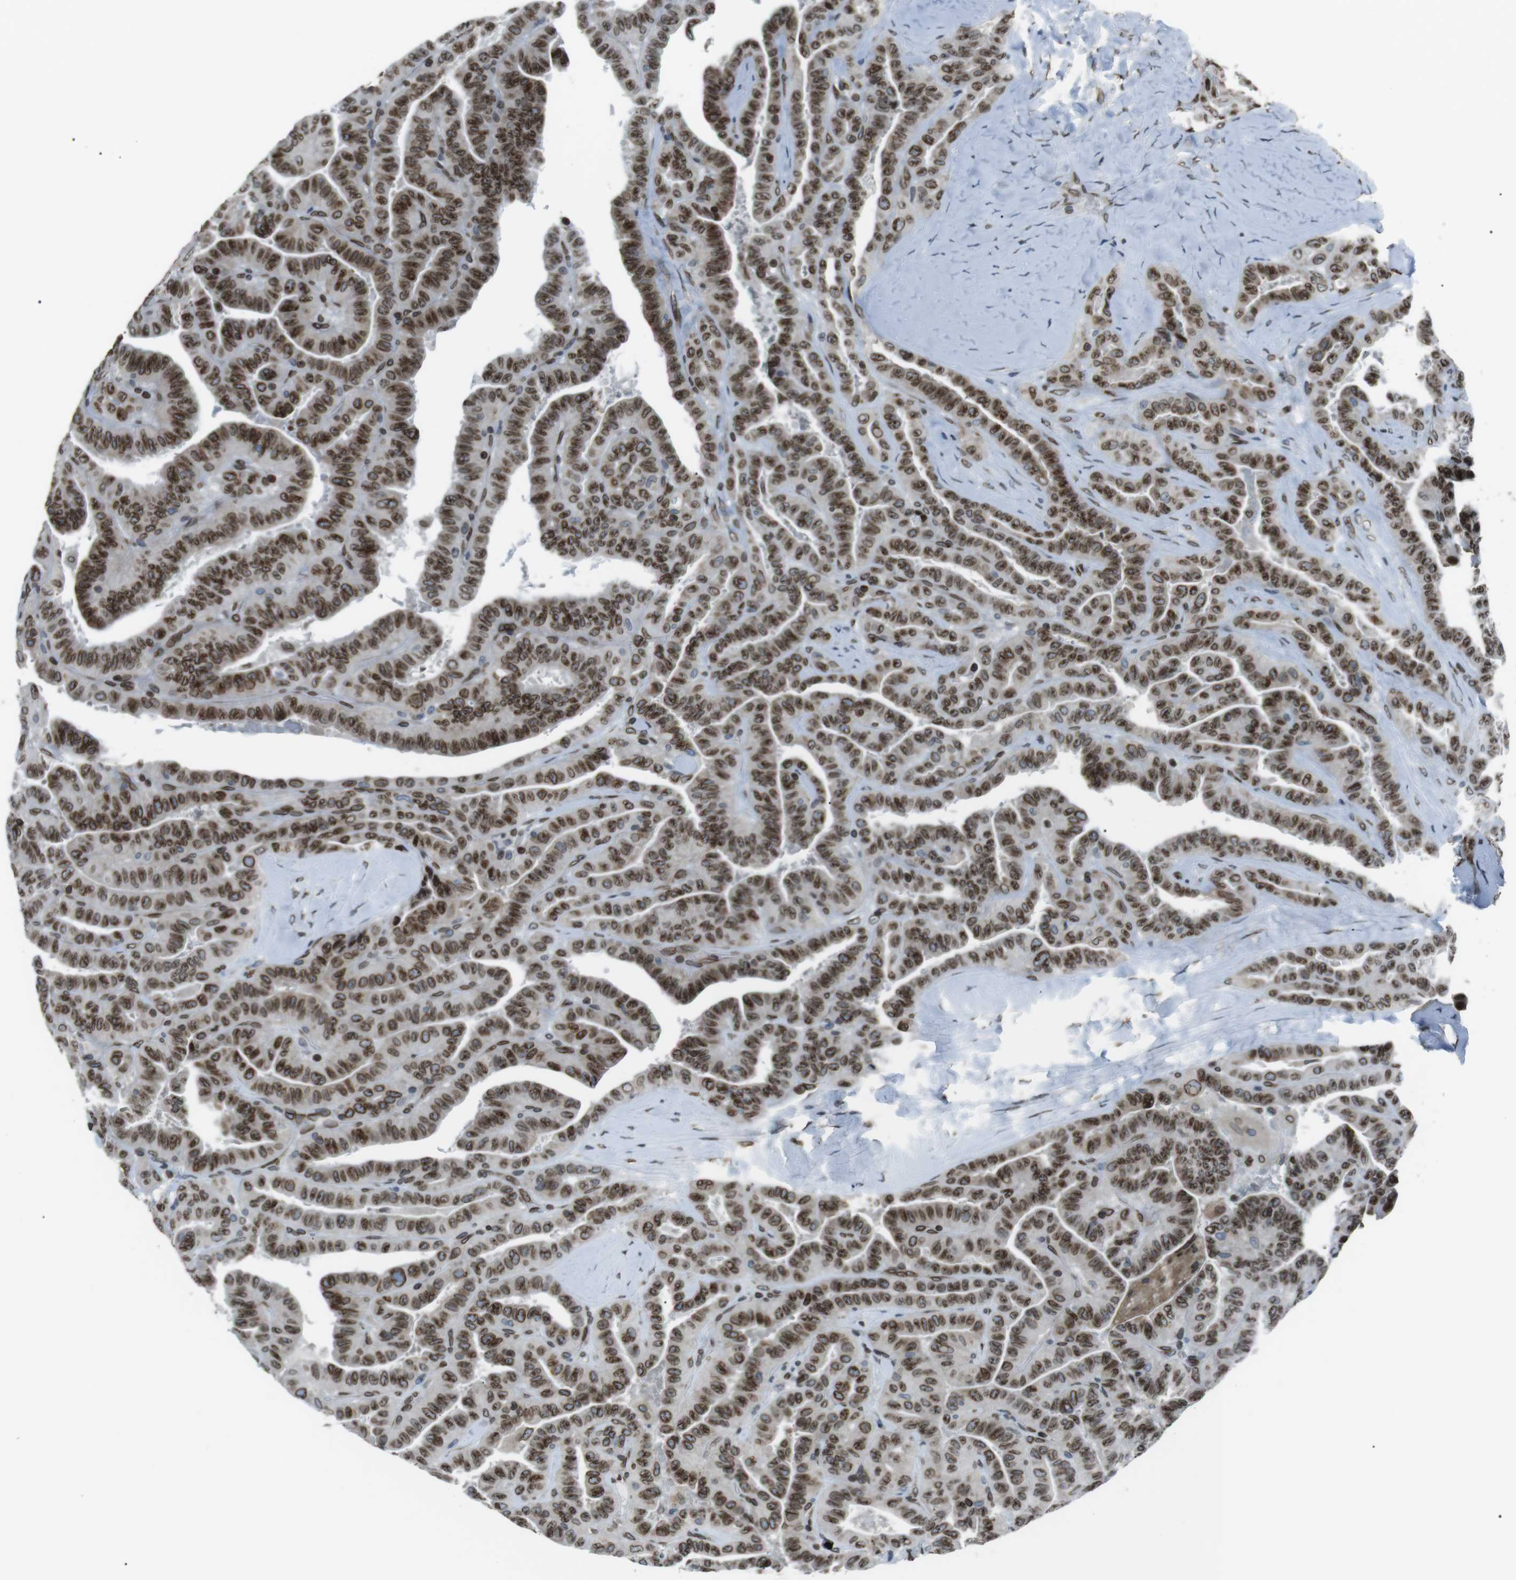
{"staining": {"intensity": "strong", "quantity": ">75%", "location": "cytoplasmic/membranous,nuclear"}, "tissue": "thyroid cancer", "cell_type": "Tumor cells", "image_type": "cancer", "snomed": [{"axis": "morphology", "description": "Papillary adenocarcinoma, NOS"}, {"axis": "topography", "description": "Thyroid gland"}], "caption": "Protein expression analysis of human thyroid papillary adenocarcinoma reveals strong cytoplasmic/membranous and nuclear positivity in approximately >75% of tumor cells.", "gene": "TMX4", "patient": {"sex": "male", "age": 77}}